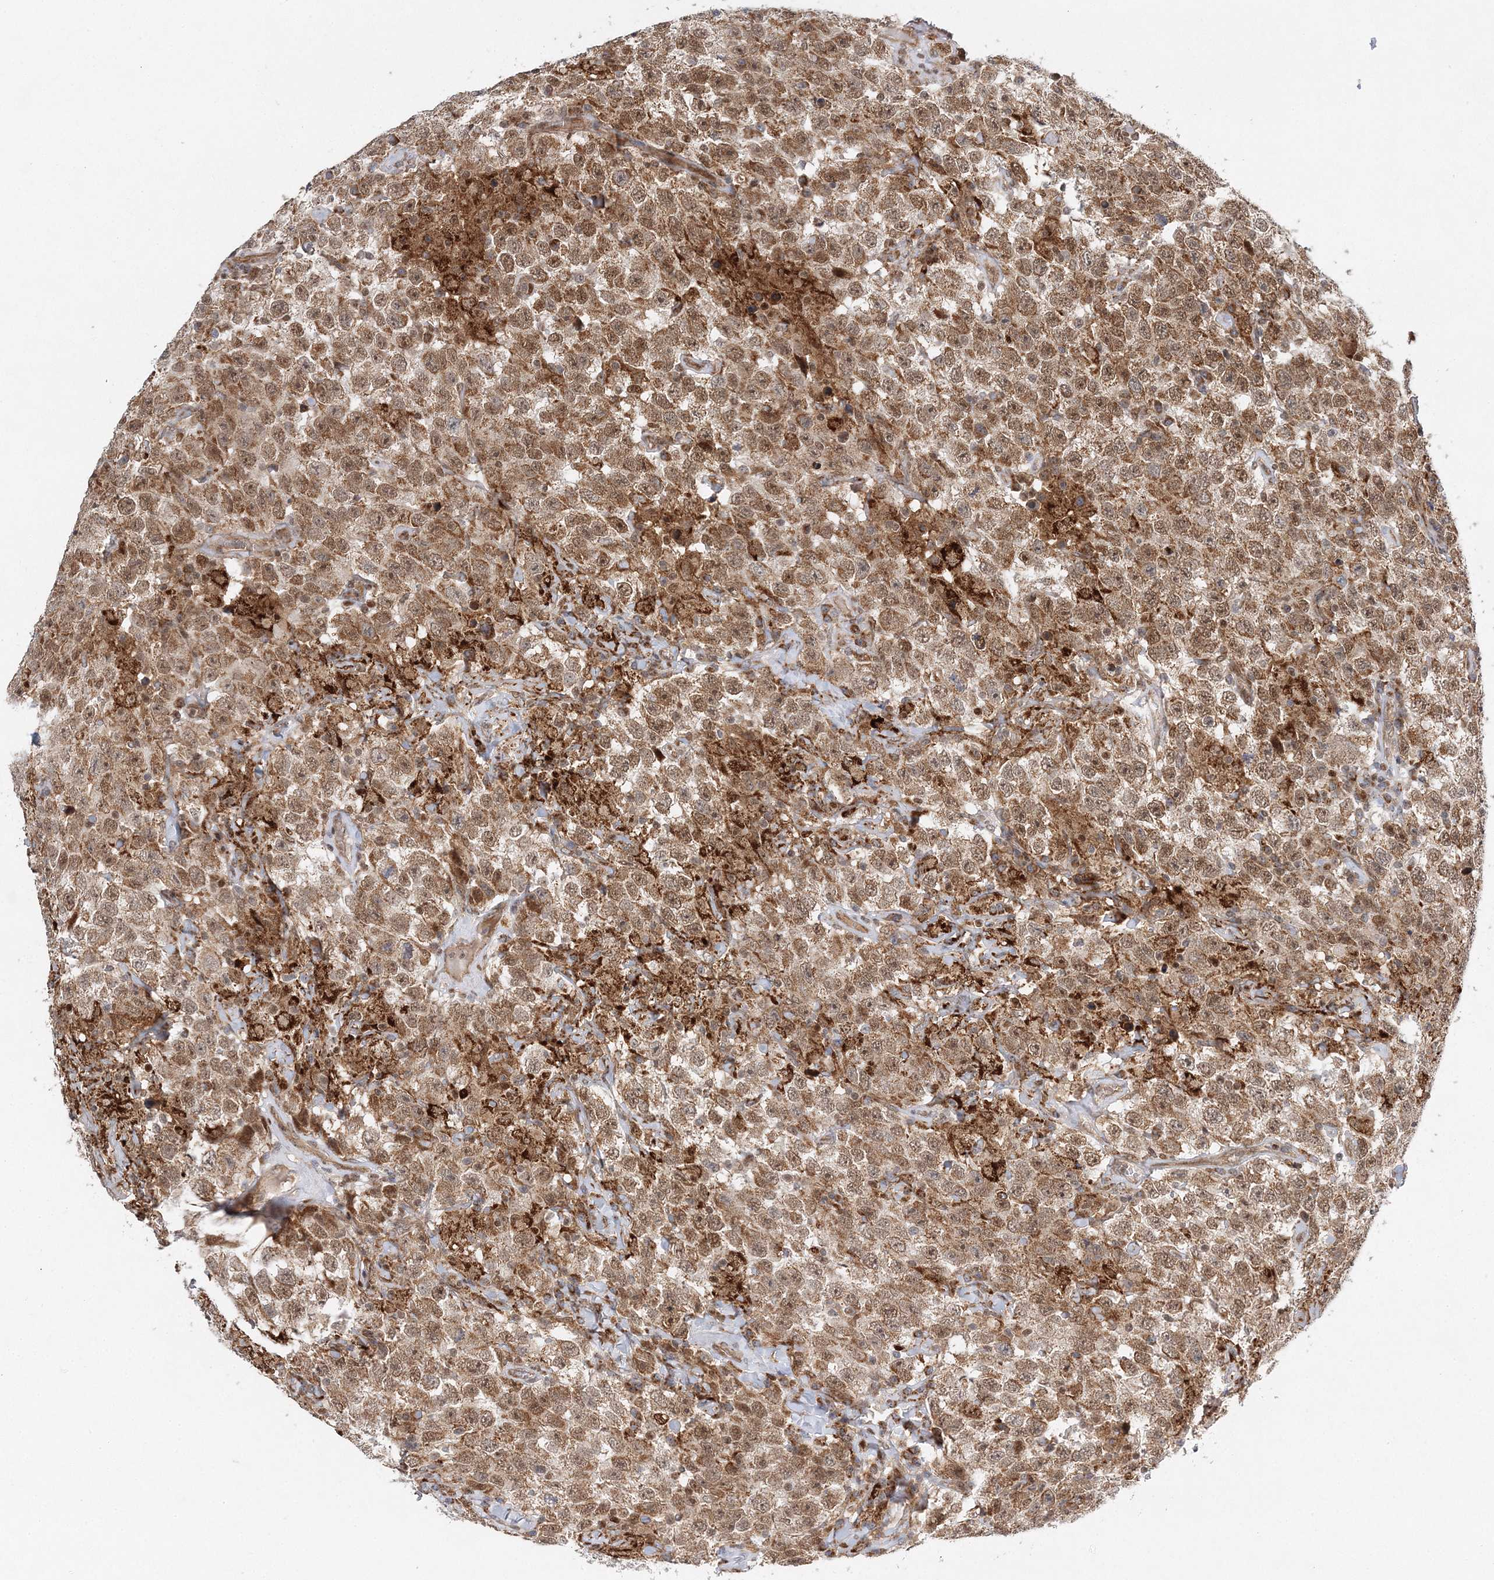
{"staining": {"intensity": "moderate", "quantity": ">75%", "location": "cytoplasmic/membranous"}, "tissue": "testis cancer", "cell_type": "Tumor cells", "image_type": "cancer", "snomed": [{"axis": "morphology", "description": "Seminoma, NOS"}, {"axis": "topography", "description": "Testis"}], "caption": "Testis seminoma tissue exhibits moderate cytoplasmic/membranous staining in about >75% of tumor cells, visualized by immunohistochemistry.", "gene": "RAB11FIP2", "patient": {"sex": "male", "age": 41}}